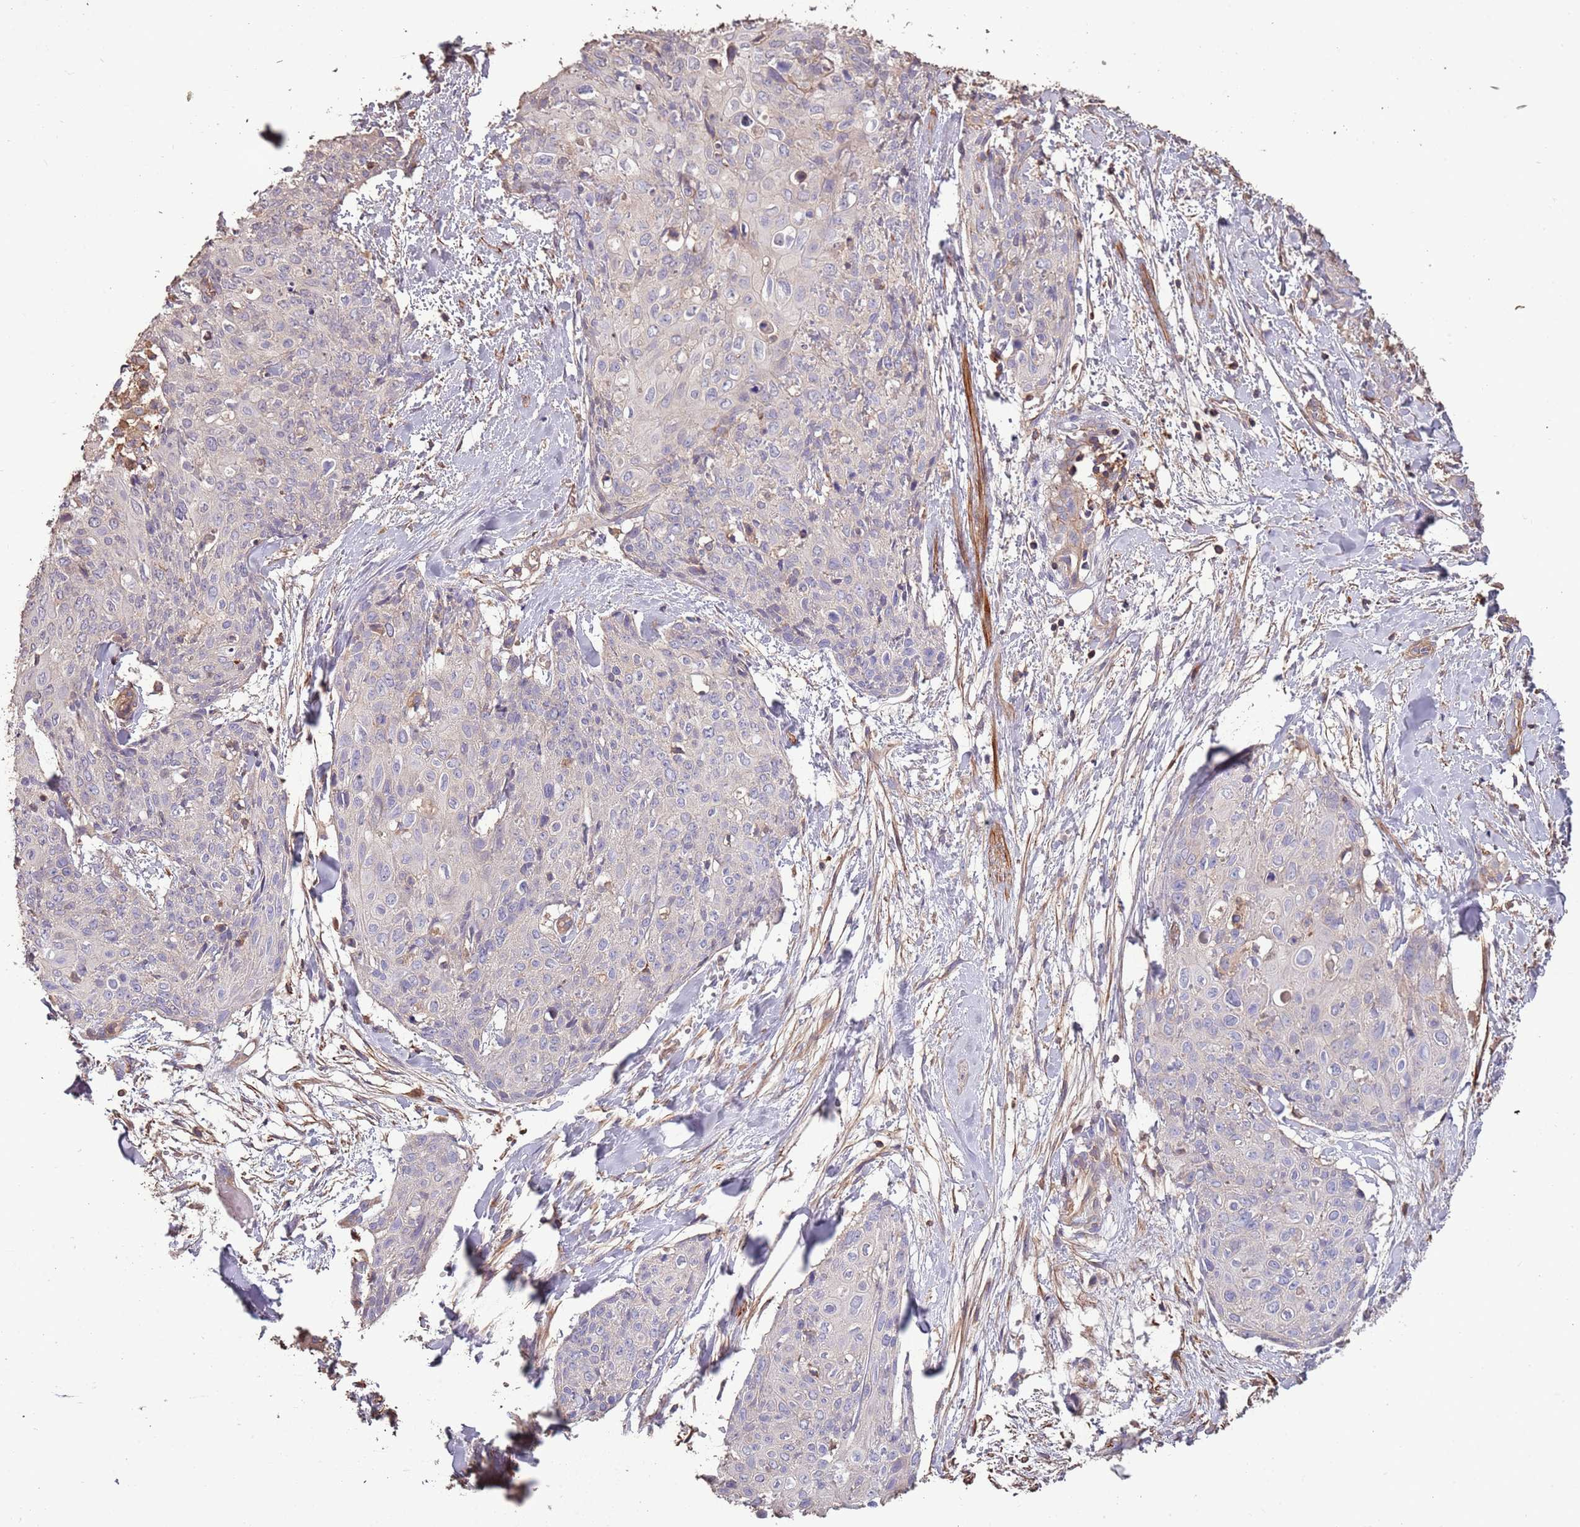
{"staining": {"intensity": "negative", "quantity": "none", "location": "none"}, "tissue": "skin cancer", "cell_type": "Tumor cells", "image_type": "cancer", "snomed": [{"axis": "morphology", "description": "Squamous cell carcinoma, NOS"}, {"axis": "topography", "description": "Skin"}, {"axis": "topography", "description": "Vulva"}], "caption": "Immunohistochemistry micrograph of neoplastic tissue: skin cancer (squamous cell carcinoma) stained with DAB (3,3'-diaminobenzidine) displays no significant protein positivity in tumor cells.", "gene": "FECH", "patient": {"sex": "female", "age": 85}}